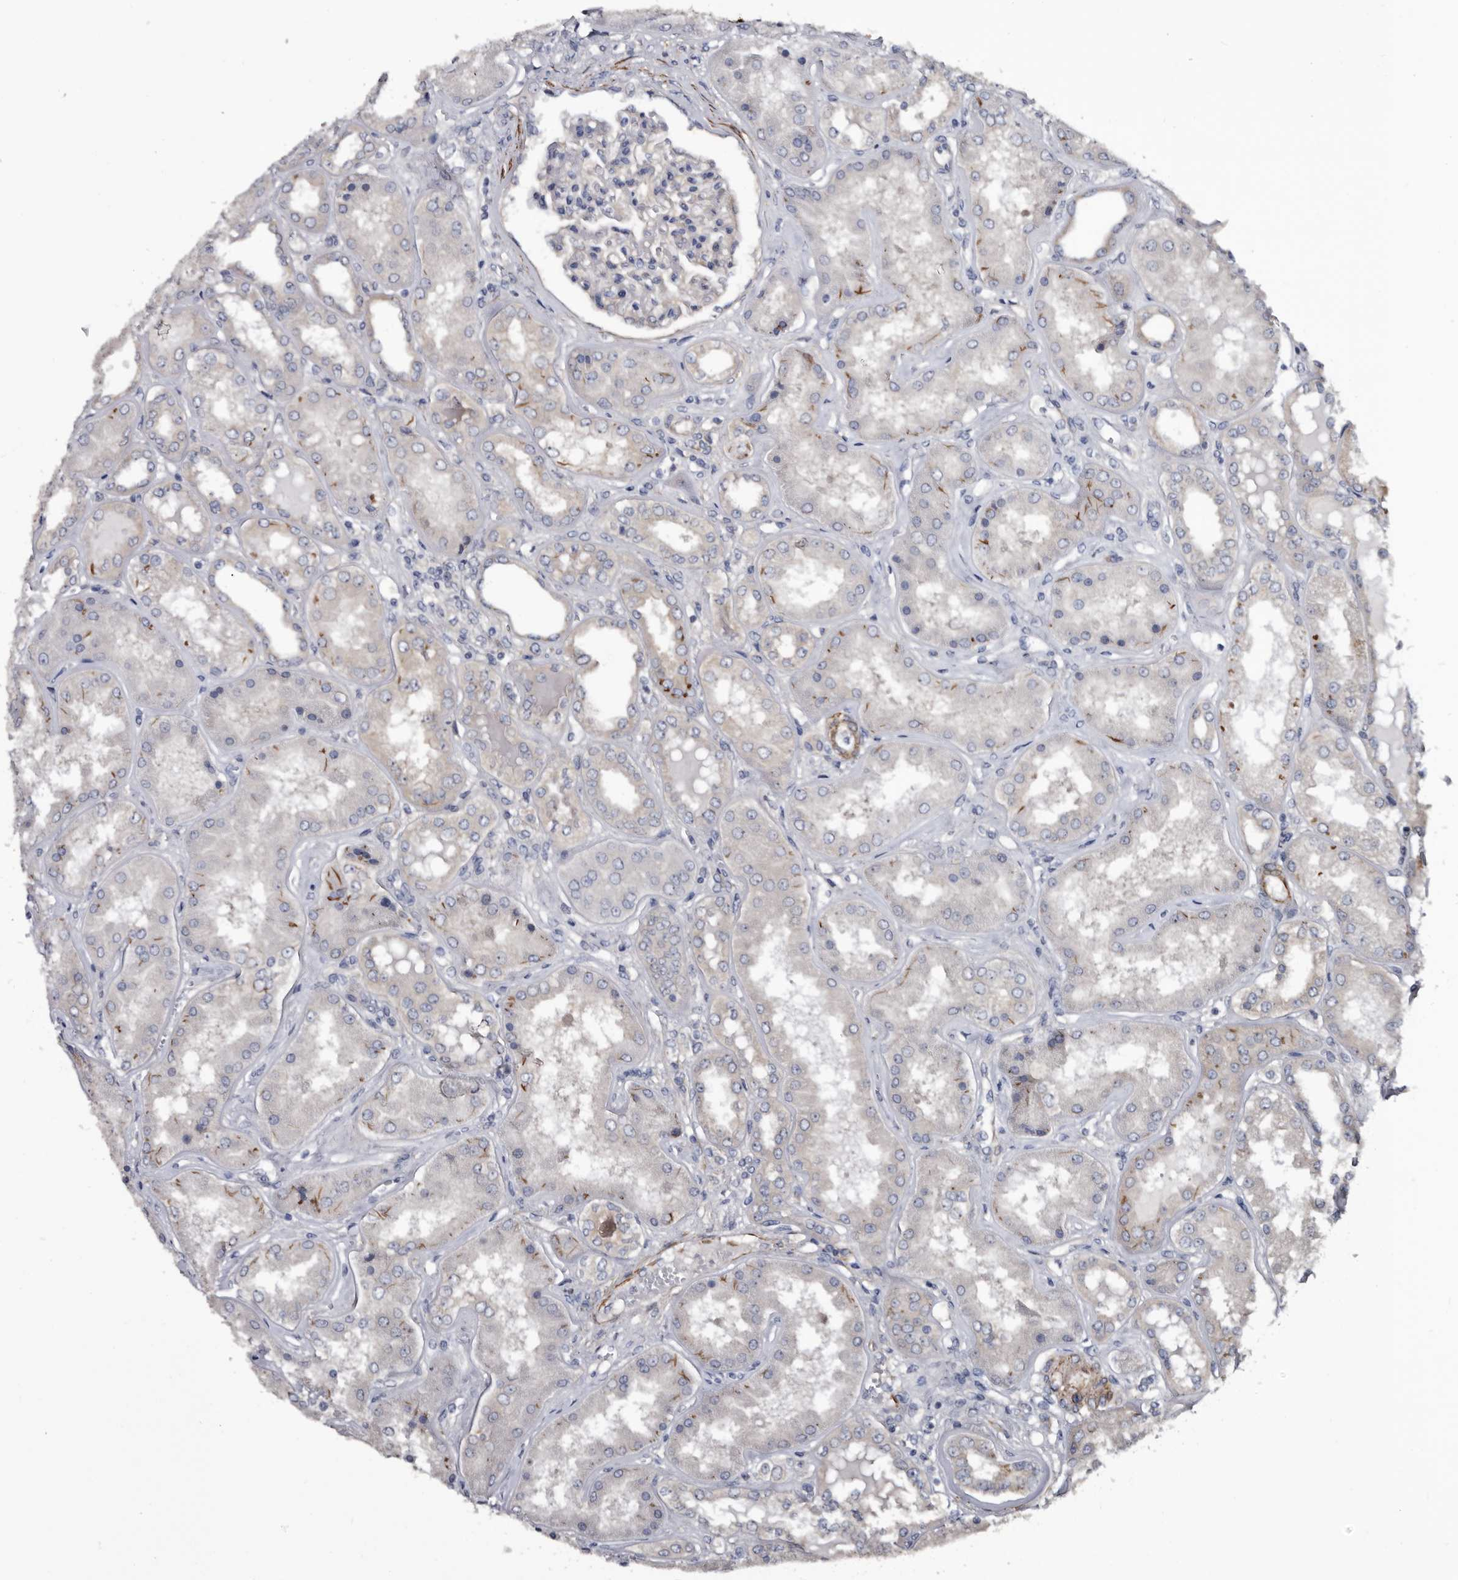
{"staining": {"intensity": "negative", "quantity": "none", "location": "none"}, "tissue": "kidney", "cell_type": "Cells in glomeruli", "image_type": "normal", "snomed": [{"axis": "morphology", "description": "Normal tissue, NOS"}, {"axis": "topography", "description": "Kidney"}], "caption": "Immunohistochemistry photomicrograph of benign kidney: kidney stained with DAB displays no significant protein positivity in cells in glomeruli. (DAB (3,3'-diaminobenzidine) IHC with hematoxylin counter stain).", "gene": "IARS1", "patient": {"sex": "female", "age": 56}}